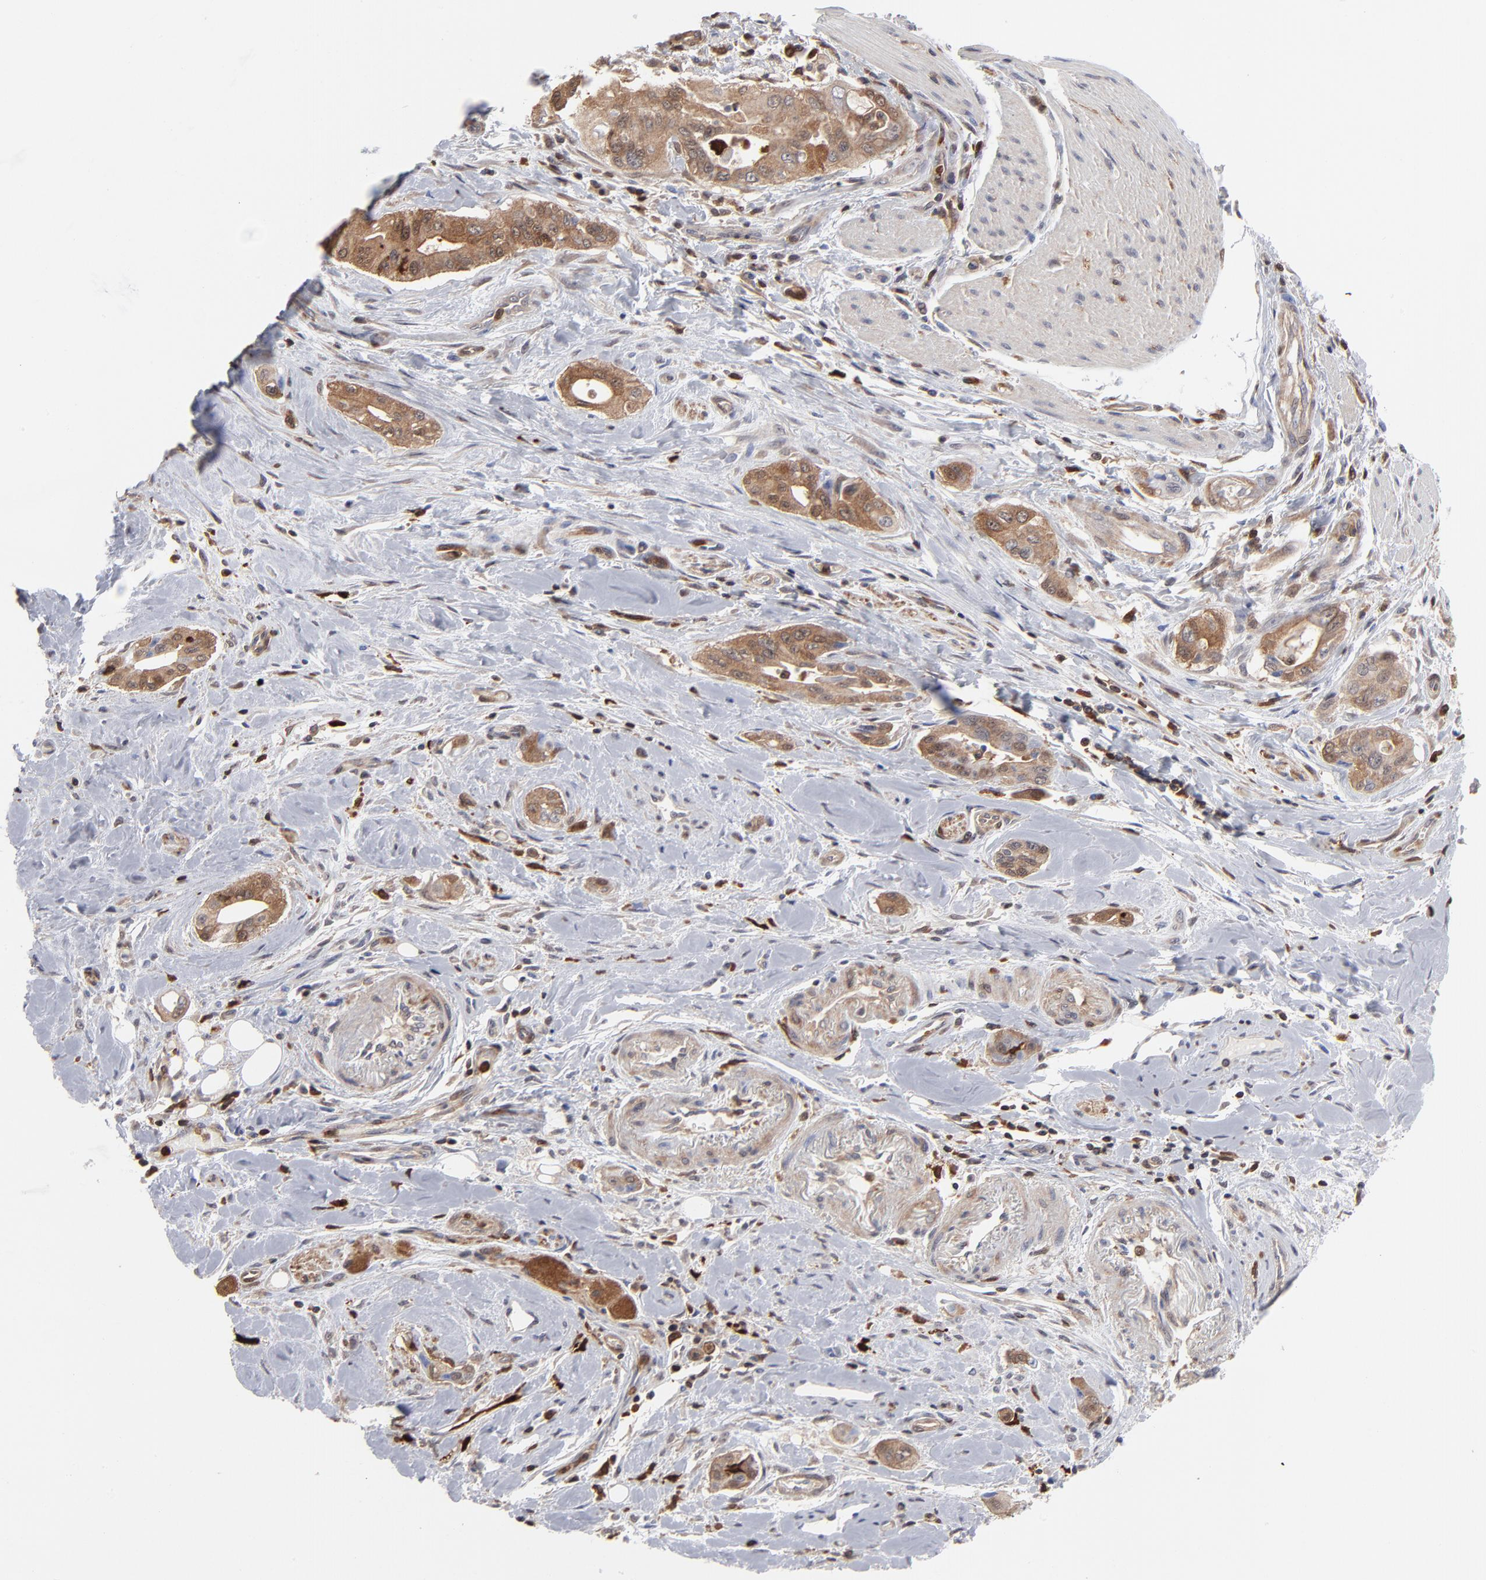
{"staining": {"intensity": "strong", "quantity": ">75%", "location": "cytoplasmic/membranous"}, "tissue": "pancreatic cancer", "cell_type": "Tumor cells", "image_type": "cancer", "snomed": [{"axis": "morphology", "description": "Adenocarcinoma, NOS"}, {"axis": "topography", "description": "Pancreas"}], "caption": "Pancreatic cancer (adenocarcinoma) stained with immunohistochemistry displays strong cytoplasmic/membranous staining in about >75% of tumor cells. The staining was performed using DAB (3,3'-diaminobenzidine) to visualize the protein expression in brown, while the nuclei were stained in blue with hematoxylin (Magnification: 20x).", "gene": "MAP2K1", "patient": {"sex": "male", "age": 77}}